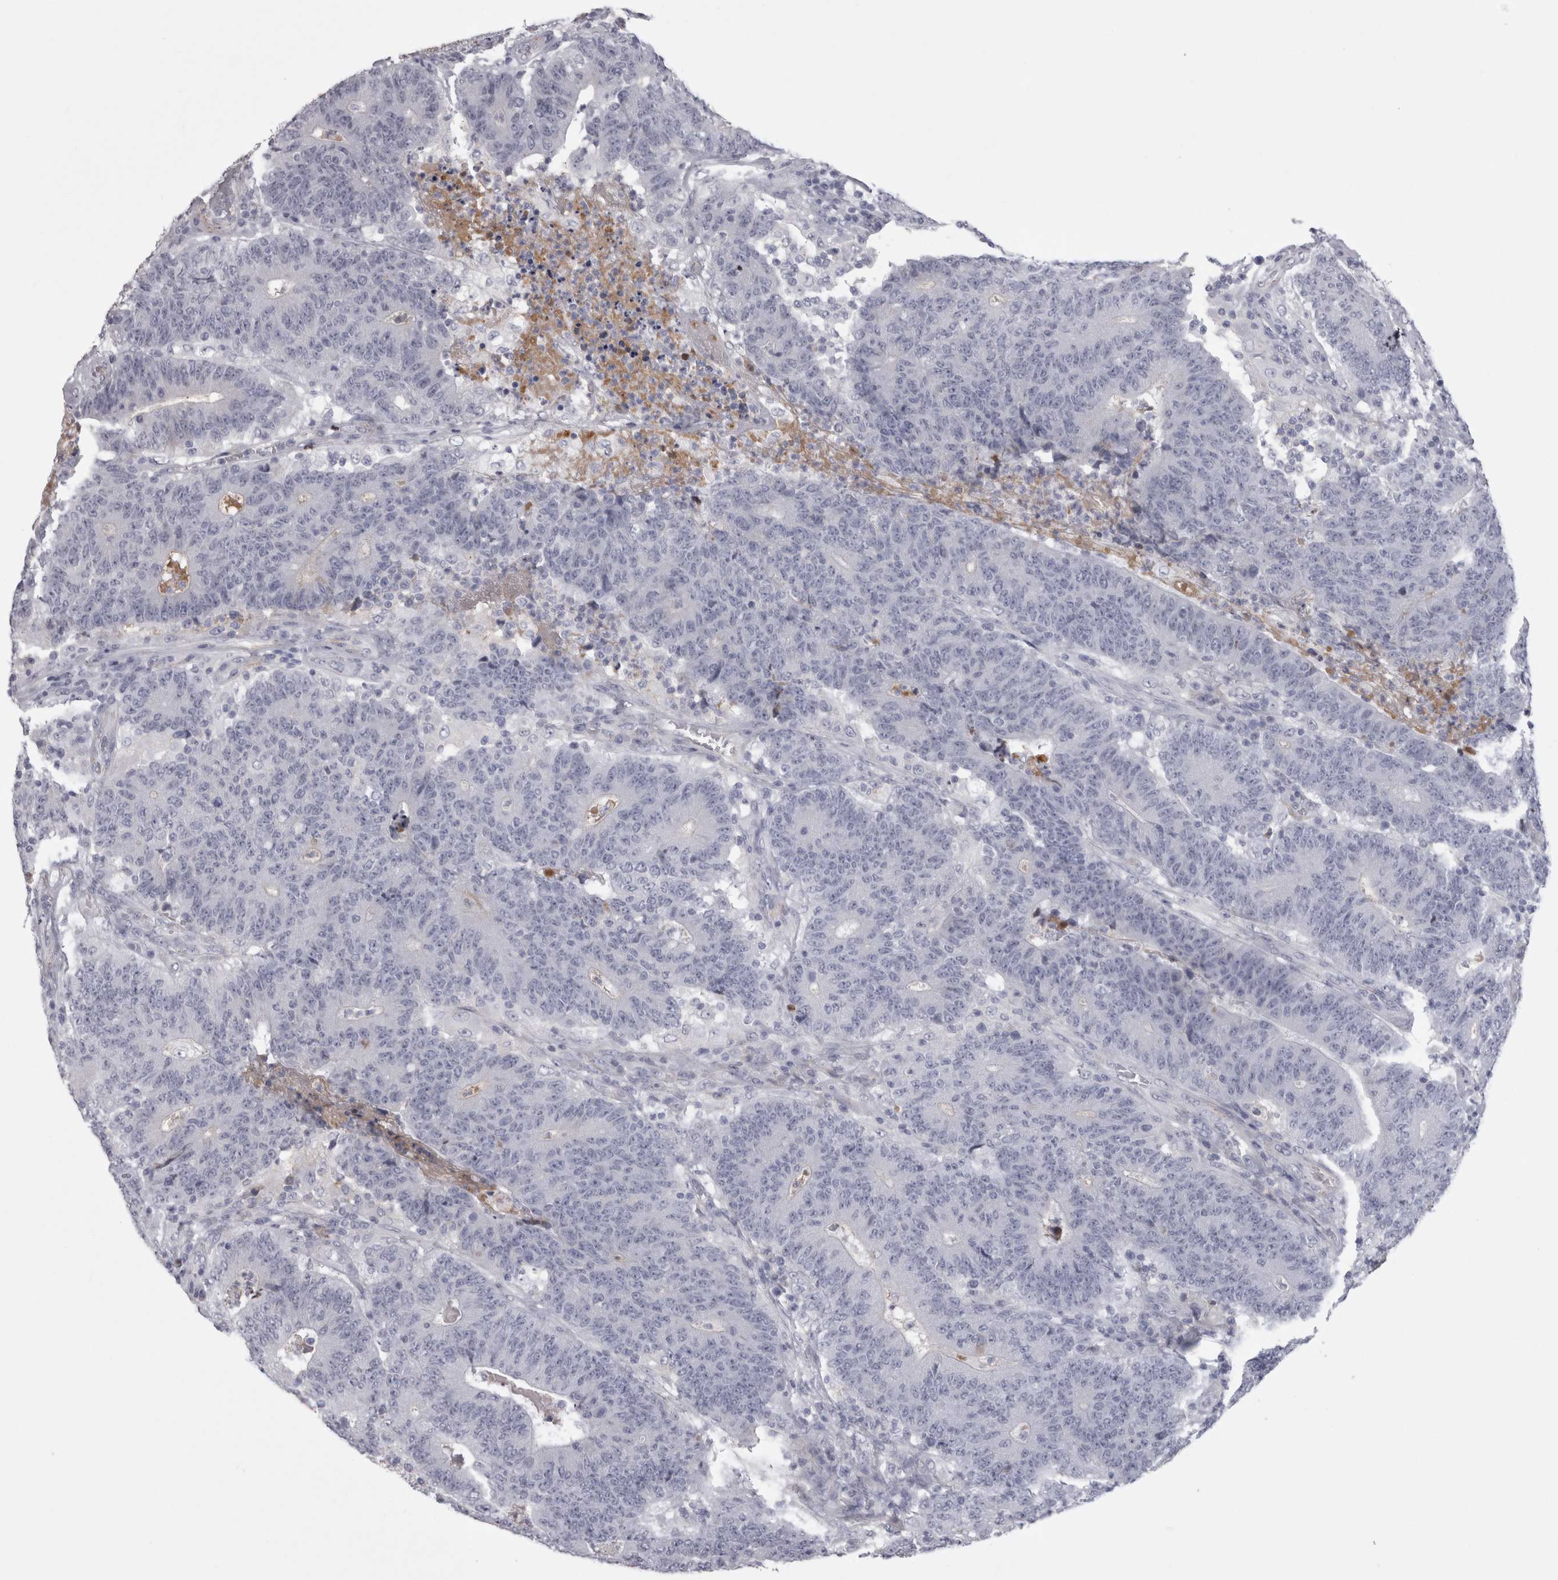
{"staining": {"intensity": "negative", "quantity": "none", "location": "none"}, "tissue": "colorectal cancer", "cell_type": "Tumor cells", "image_type": "cancer", "snomed": [{"axis": "morphology", "description": "Normal tissue, NOS"}, {"axis": "morphology", "description": "Adenocarcinoma, NOS"}, {"axis": "topography", "description": "Colon"}], "caption": "IHC photomicrograph of human adenocarcinoma (colorectal) stained for a protein (brown), which shows no staining in tumor cells. (IHC, brightfield microscopy, high magnification).", "gene": "SAA4", "patient": {"sex": "female", "age": 75}}